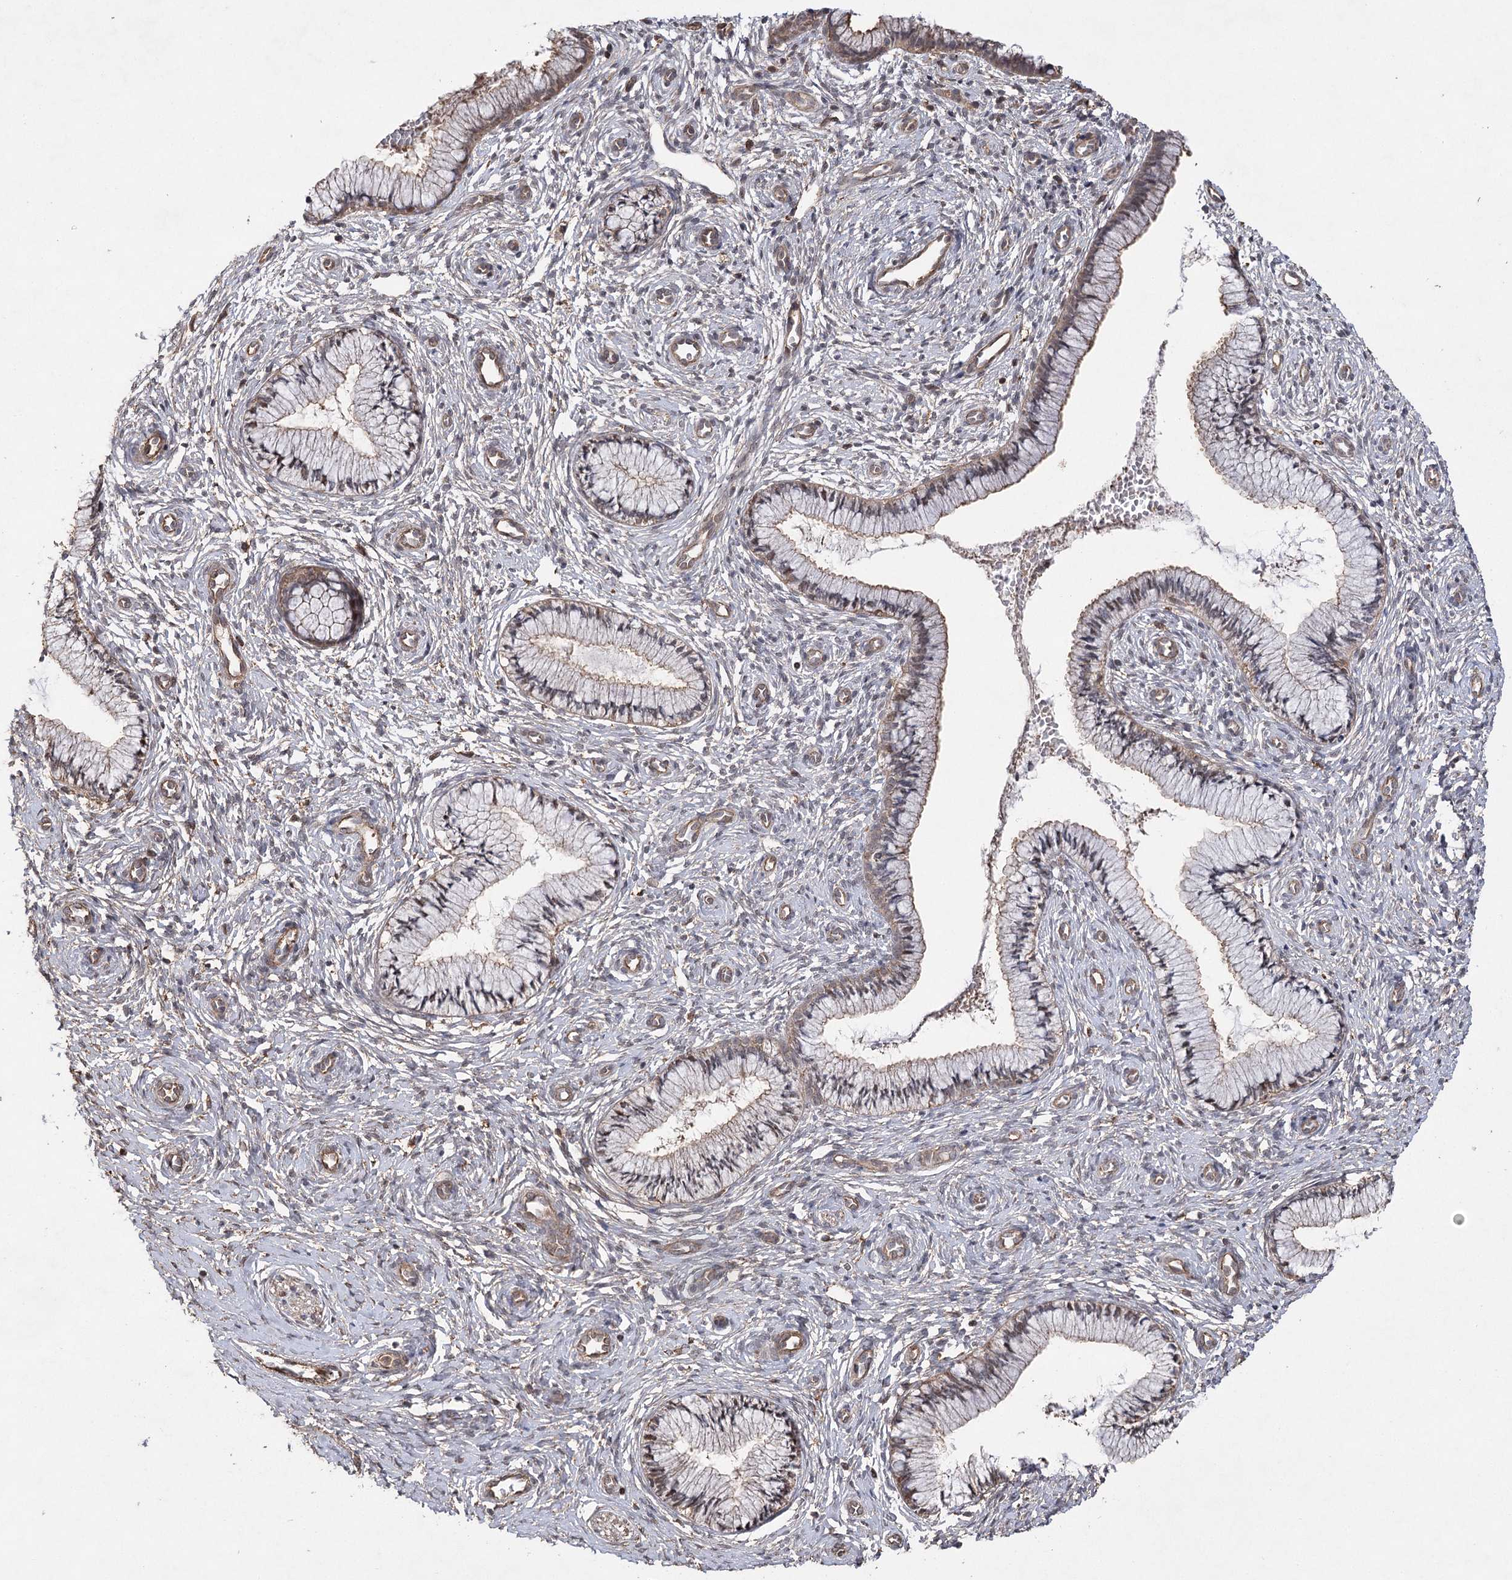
{"staining": {"intensity": "weak", "quantity": ">75%", "location": "cytoplasmic/membranous"}, "tissue": "cervix", "cell_type": "Glandular cells", "image_type": "normal", "snomed": [{"axis": "morphology", "description": "Normal tissue, NOS"}, {"axis": "topography", "description": "Cervix"}], "caption": "Protein analysis of normal cervix exhibits weak cytoplasmic/membranous positivity in about >75% of glandular cells.", "gene": "OBSL1", "patient": {"sex": "female", "age": 27}}